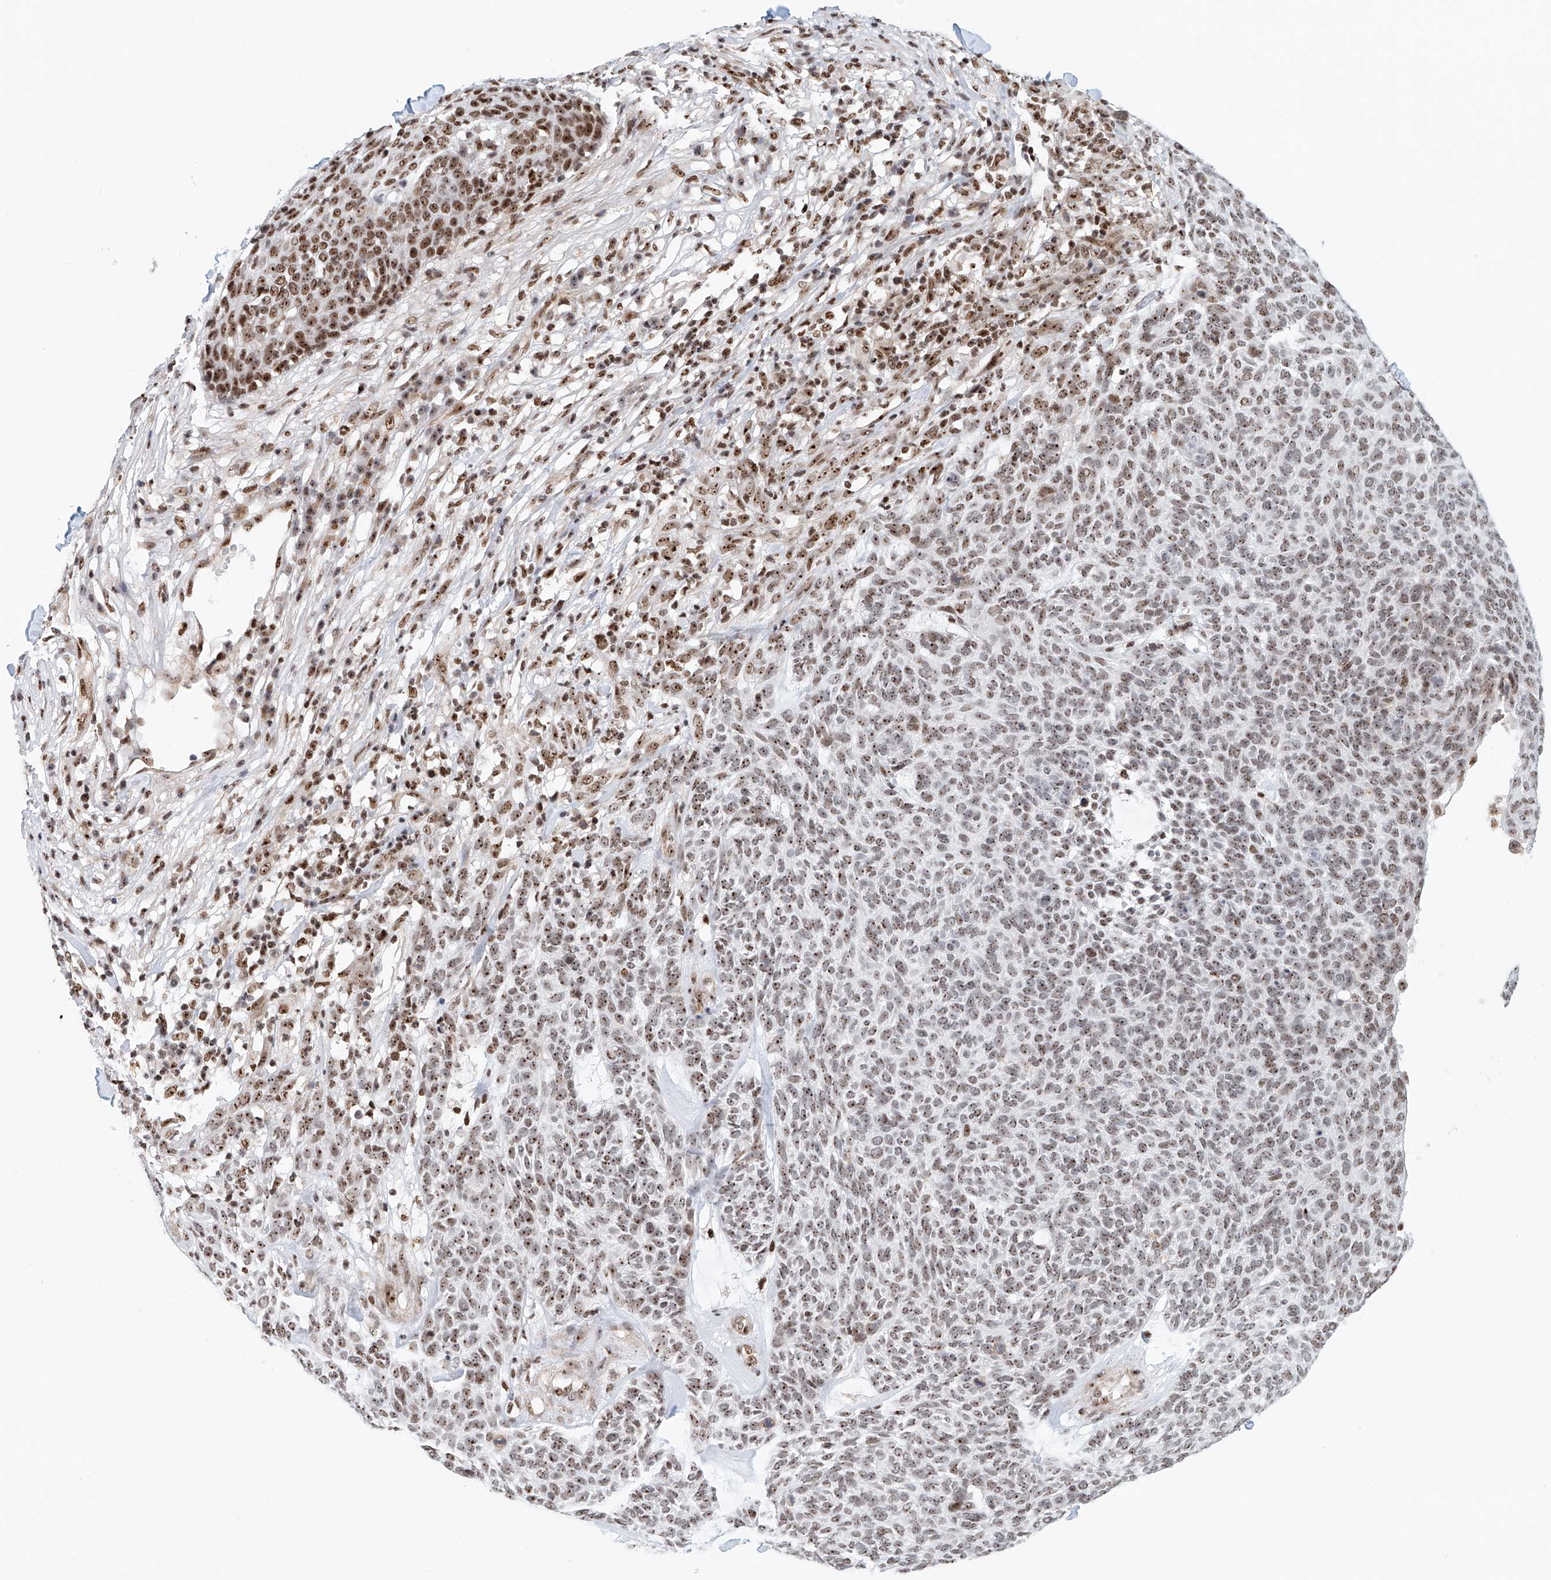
{"staining": {"intensity": "moderate", "quantity": ">75%", "location": "nuclear"}, "tissue": "skin cancer", "cell_type": "Tumor cells", "image_type": "cancer", "snomed": [{"axis": "morphology", "description": "Squamous cell carcinoma, NOS"}, {"axis": "topography", "description": "Skin"}], "caption": "Skin squamous cell carcinoma was stained to show a protein in brown. There is medium levels of moderate nuclear staining in about >75% of tumor cells.", "gene": "PRUNE2", "patient": {"sex": "female", "age": 90}}